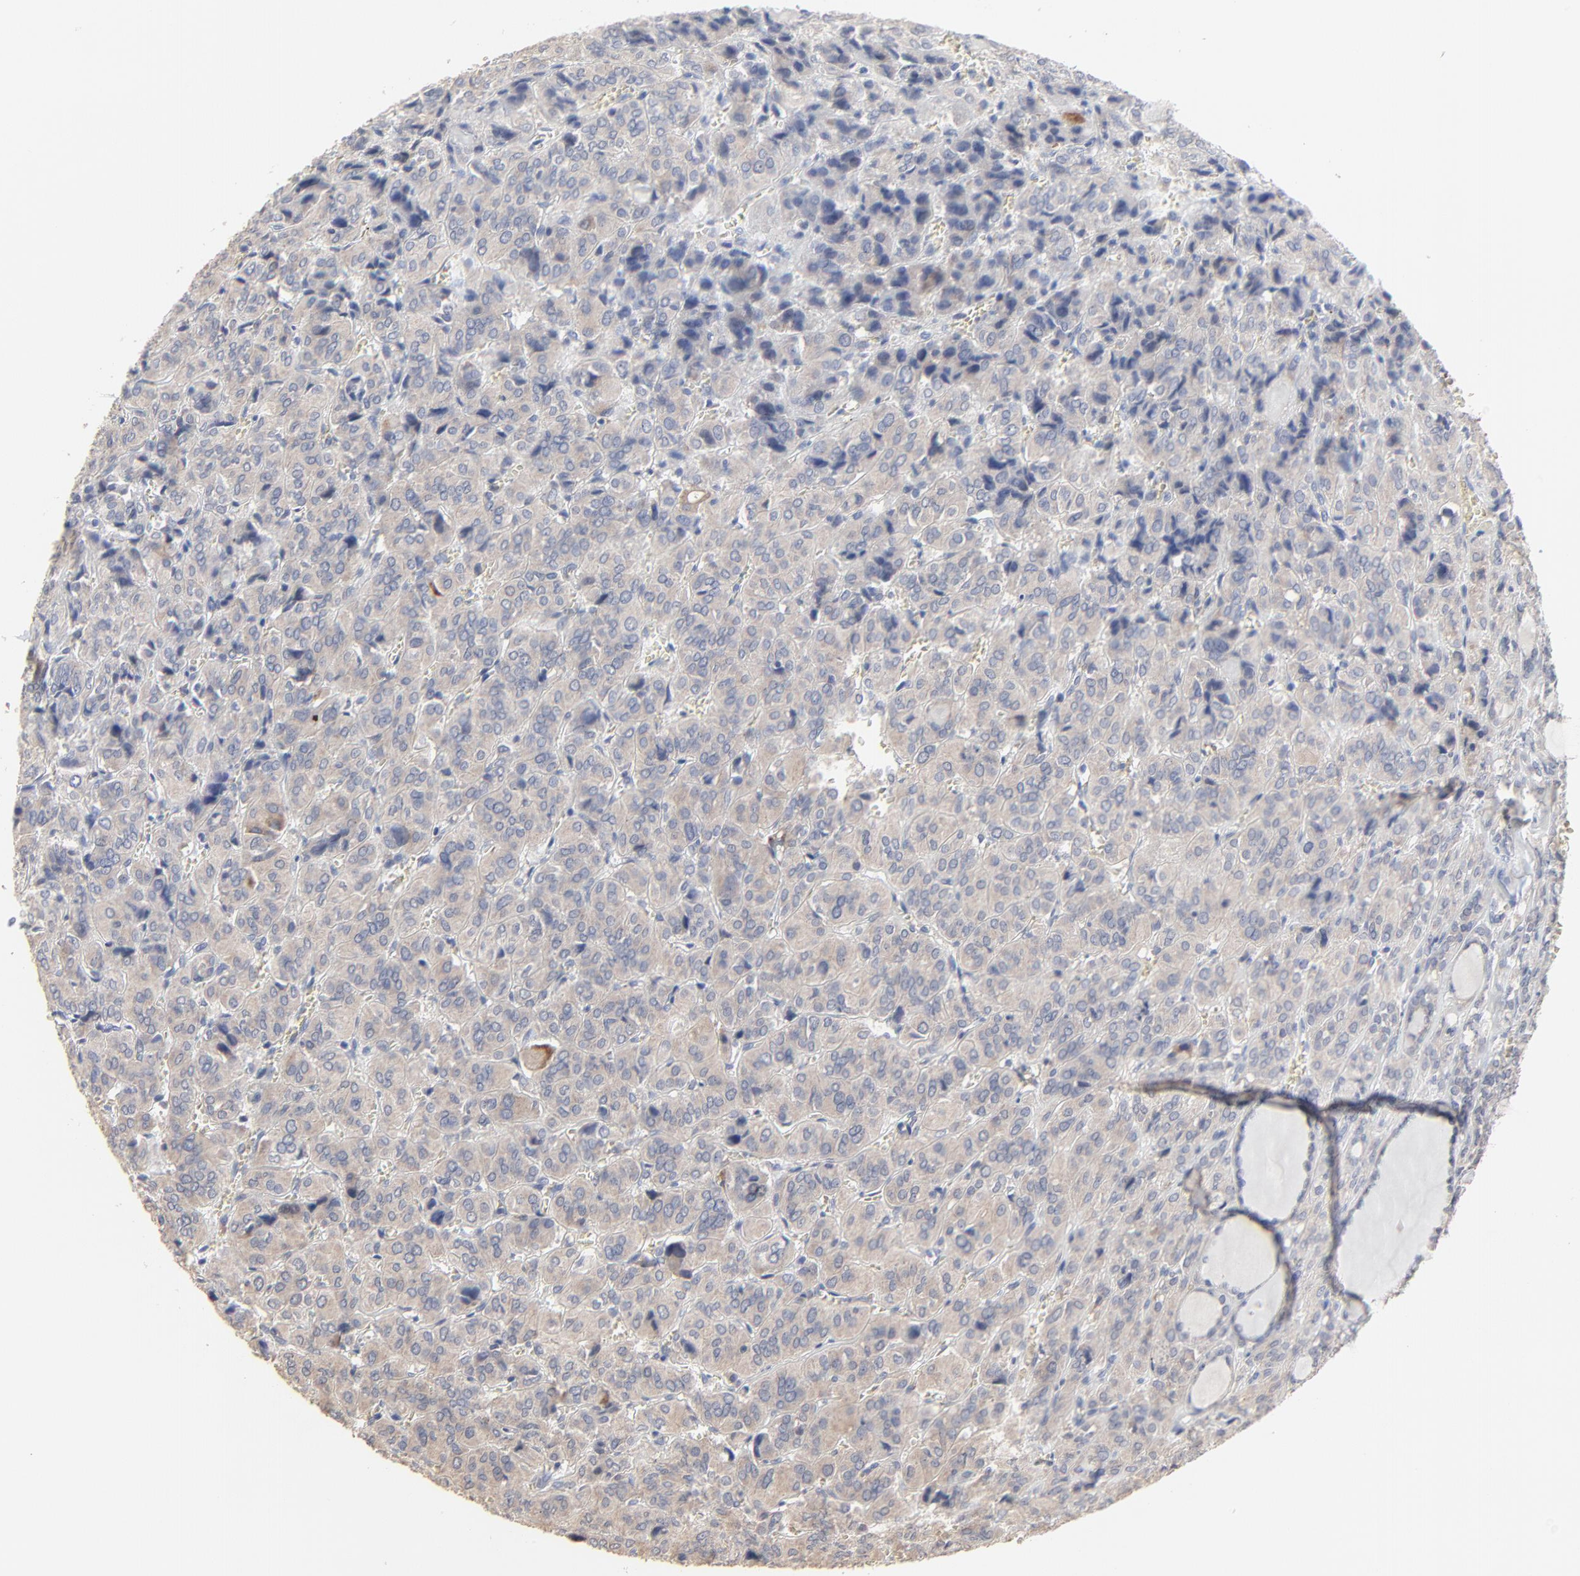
{"staining": {"intensity": "weak", "quantity": ">75%", "location": "cytoplasmic/membranous"}, "tissue": "thyroid cancer", "cell_type": "Tumor cells", "image_type": "cancer", "snomed": [{"axis": "morphology", "description": "Follicular adenoma carcinoma, NOS"}, {"axis": "topography", "description": "Thyroid gland"}], "caption": "This image displays immunohistochemistry staining of thyroid cancer (follicular adenoma carcinoma), with low weak cytoplasmic/membranous expression in about >75% of tumor cells.", "gene": "FANCB", "patient": {"sex": "female", "age": 71}}